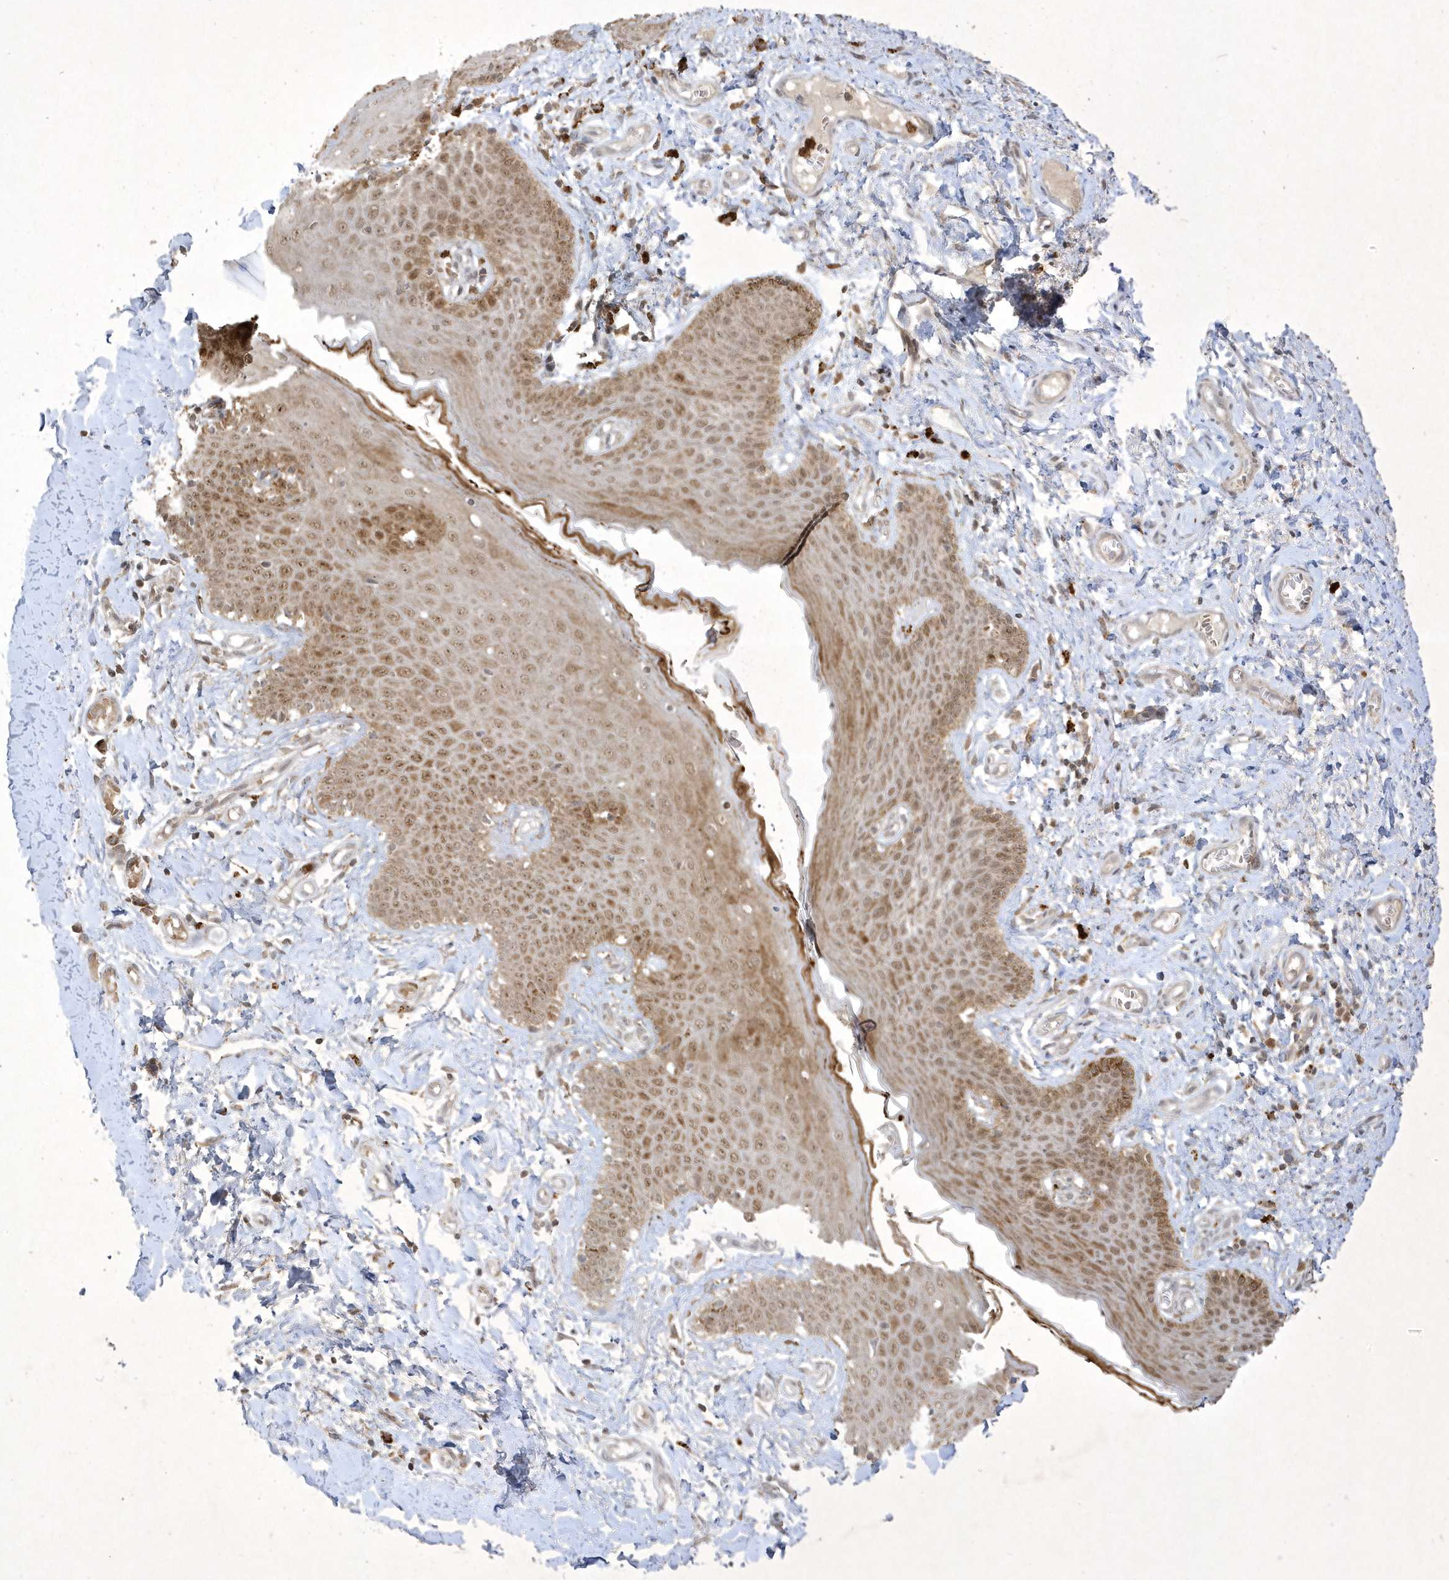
{"staining": {"intensity": "moderate", "quantity": ">75%", "location": "cytoplasmic/membranous,nuclear"}, "tissue": "skin", "cell_type": "Epidermal cells", "image_type": "normal", "snomed": [{"axis": "morphology", "description": "Normal tissue, NOS"}, {"axis": "topography", "description": "Vulva"}], "caption": "Protein expression analysis of unremarkable skin reveals moderate cytoplasmic/membranous,nuclear expression in about >75% of epidermal cells. (brown staining indicates protein expression, while blue staining denotes nuclei).", "gene": "ZNF213", "patient": {"sex": "female", "age": 66}}